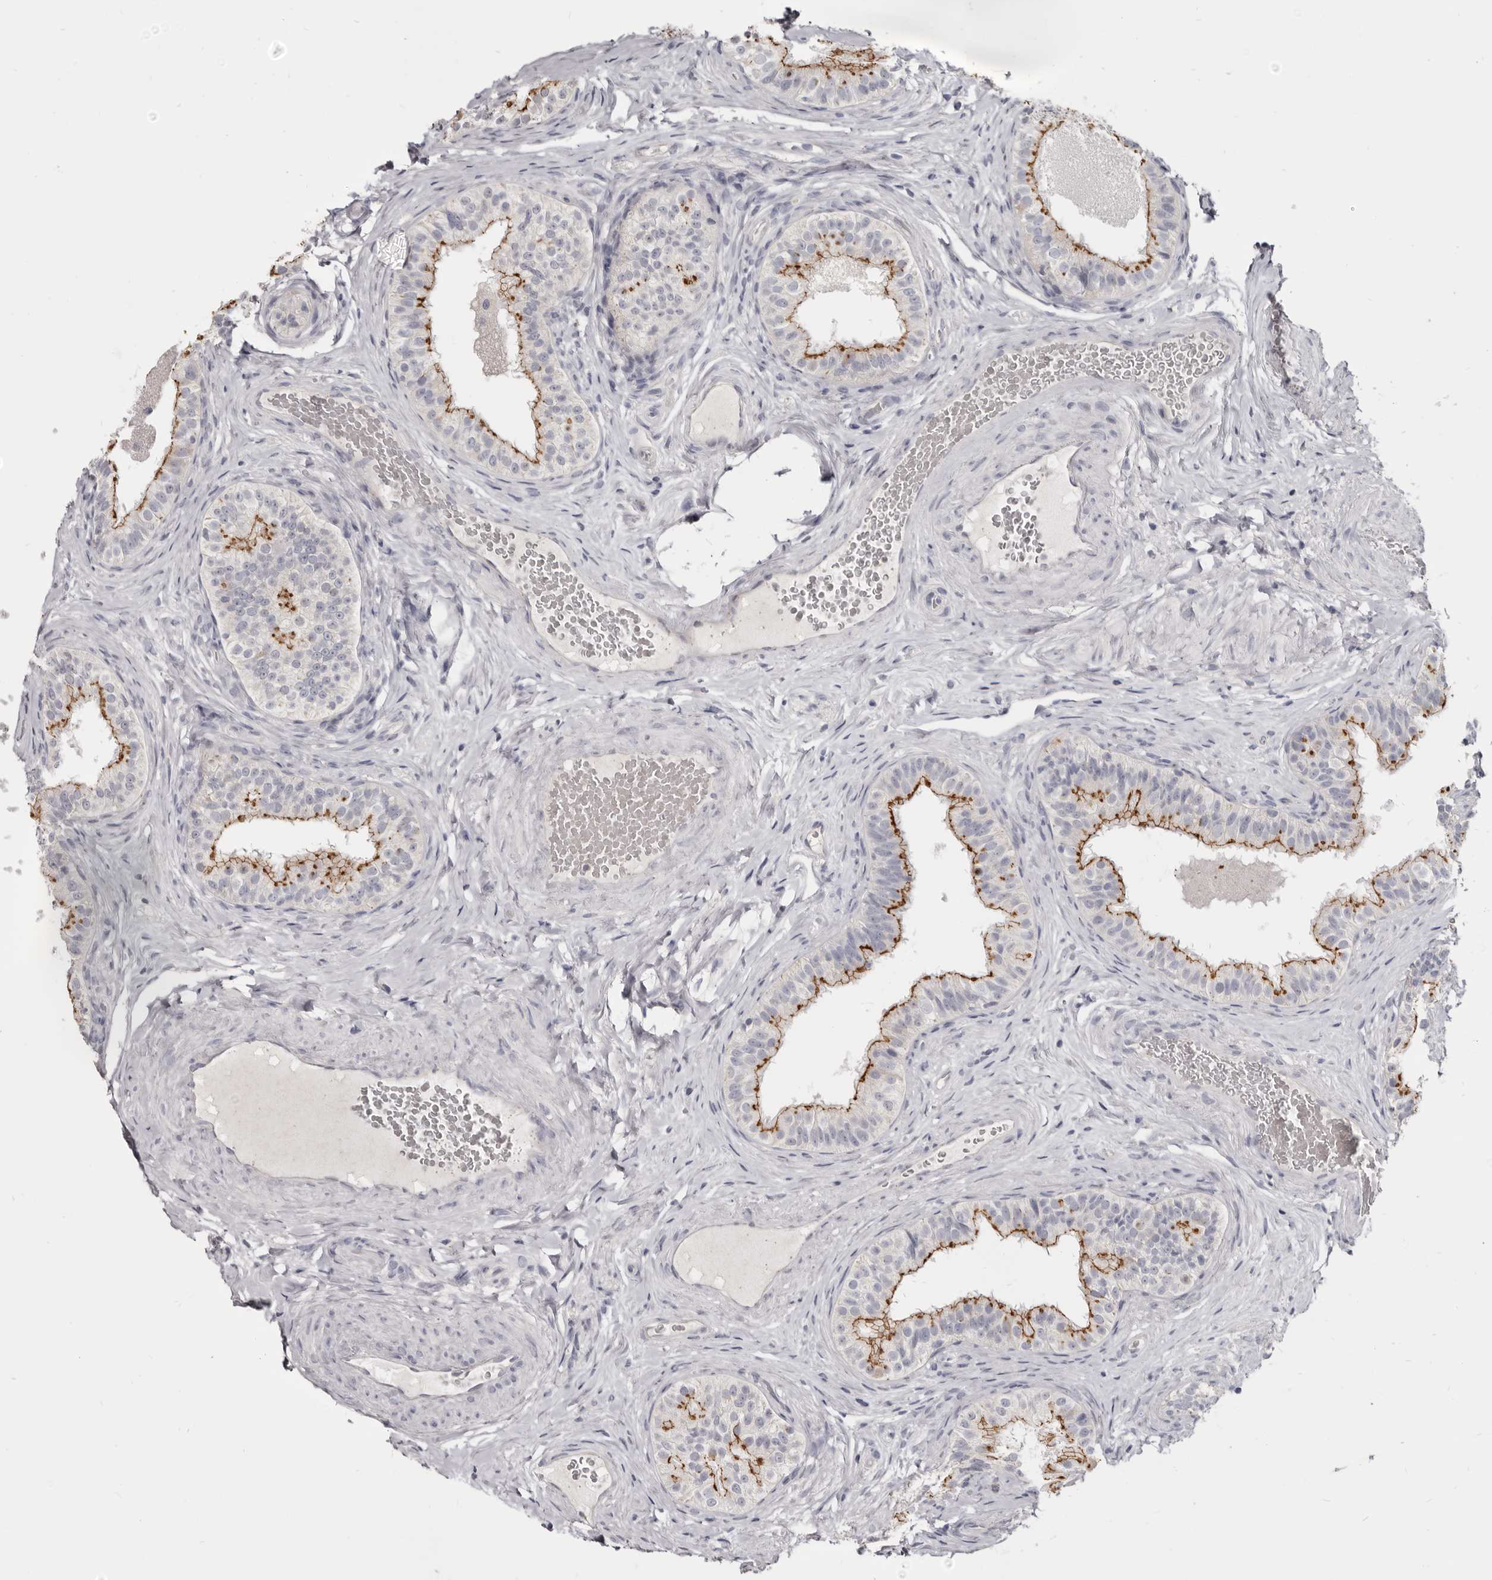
{"staining": {"intensity": "strong", "quantity": "25%-75%", "location": "cytoplasmic/membranous"}, "tissue": "epididymis", "cell_type": "Glandular cells", "image_type": "normal", "snomed": [{"axis": "morphology", "description": "Normal tissue, NOS"}, {"axis": "topography", "description": "Epididymis"}], "caption": "DAB immunohistochemical staining of unremarkable epididymis reveals strong cytoplasmic/membranous protein staining in about 25%-75% of glandular cells. (DAB (3,3'-diaminobenzidine) IHC, brown staining for protein, blue staining for nuclei).", "gene": "CGN", "patient": {"sex": "male", "age": 49}}